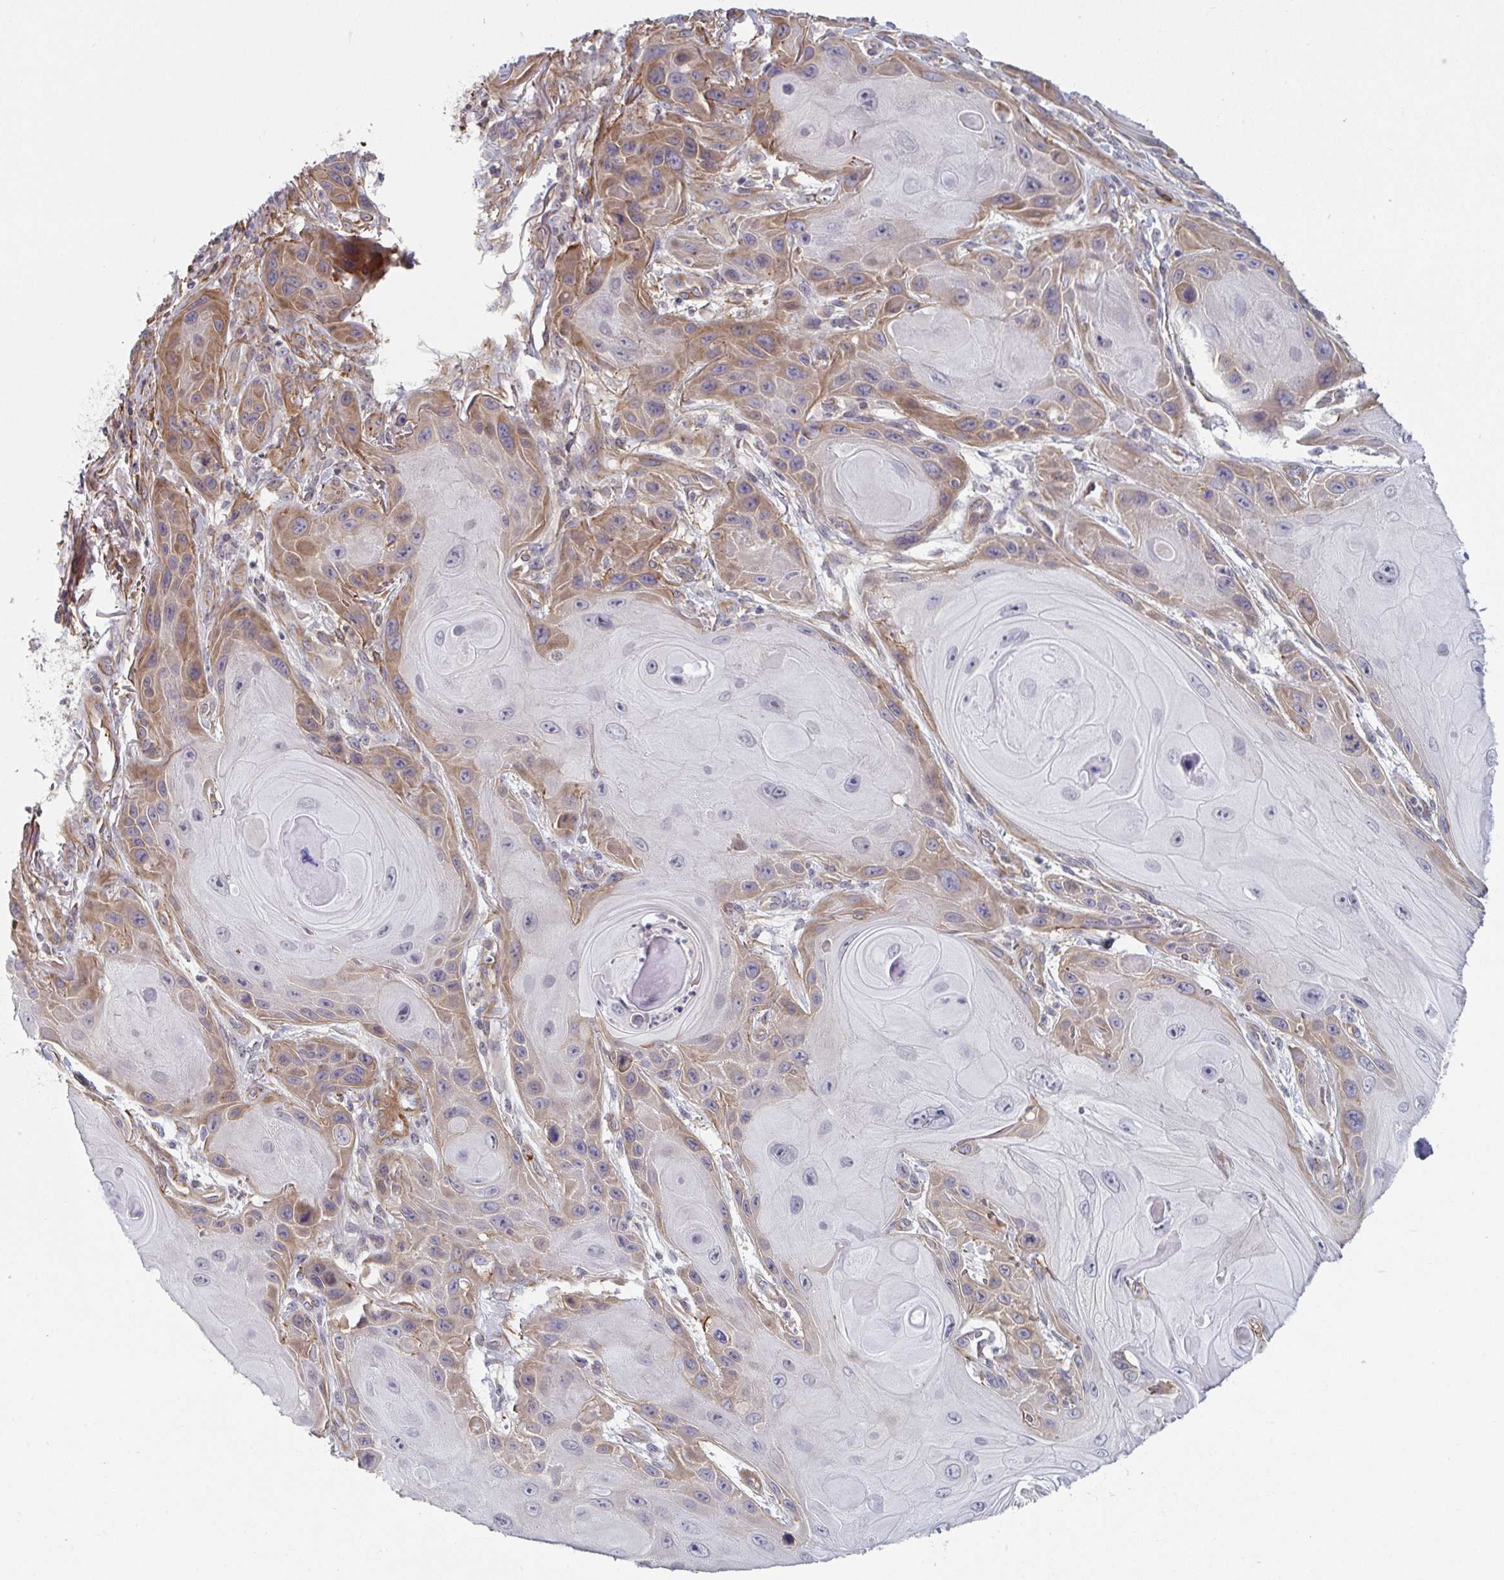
{"staining": {"intensity": "moderate", "quantity": "25%-75%", "location": "cytoplasmic/membranous"}, "tissue": "skin cancer", "cell_type": "Tumor cells", "image_type": "cancer", "snomed": [{"axis": "morphology", "description": "Squamous cell carcinoma, NOS"}, {"axis": "topography", "description": "Skin"}], "caption": "Immunohistochemistry (IHC) staining of skin squamous cell carcinoma, which exhibits medium levels of moderate cytoplasmic/membranous positivity in about 25%-75% of tumor cells indicating moderate cytoplasmic/membranous protein staining. The staining was performed using DAB (brown) for protein detection and nuclei were counterstained in hematoxylin (blue).", "gene": "NEURL4", "patient": {"sex": "female", "age": 94}}